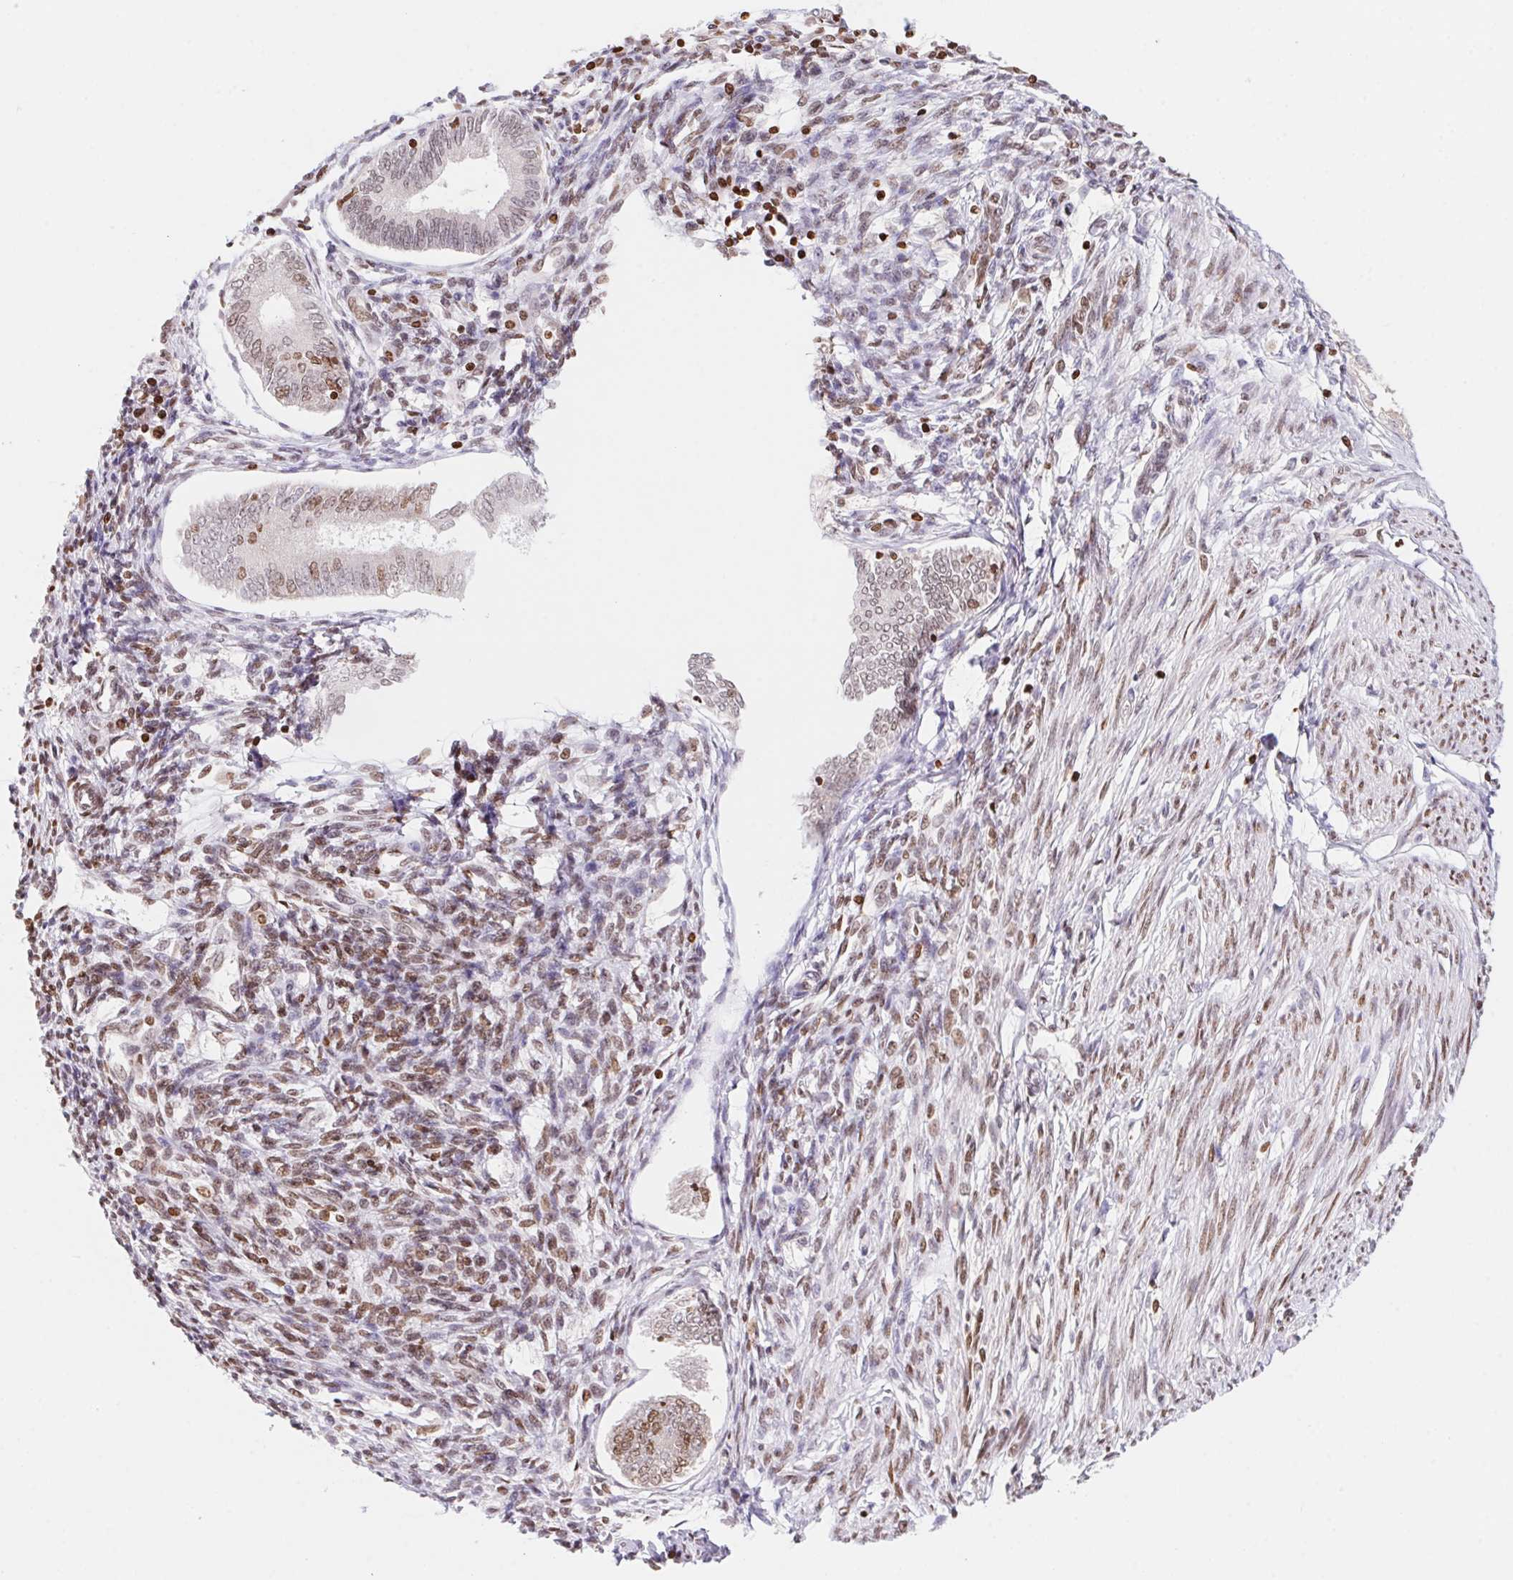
{"staining": {"intensity": "moderate", "quantity": "<25%", "location": "nuclear"}, "tissue": "endometrial cancer", "cell_type": "Tumor cells", "image_type": "cancer", "snomed": [{"axis": "morphology", "description": "Adenocarcinoma, NOS"}, {"axis": "topography", "description": "Endometrium"}], "caption": "DAB (3,3'-diaminobenzidine) immunohistochemical staining of human endometrial adenocarcinoma exhibits moderate nuclear protein staining in approximately <25% of tumor cells. (brown staining indicates protein expression, while blue staining denotes nuclei).", "gene": "POLD3", "patient": {"sex": "female", "age": 68}}